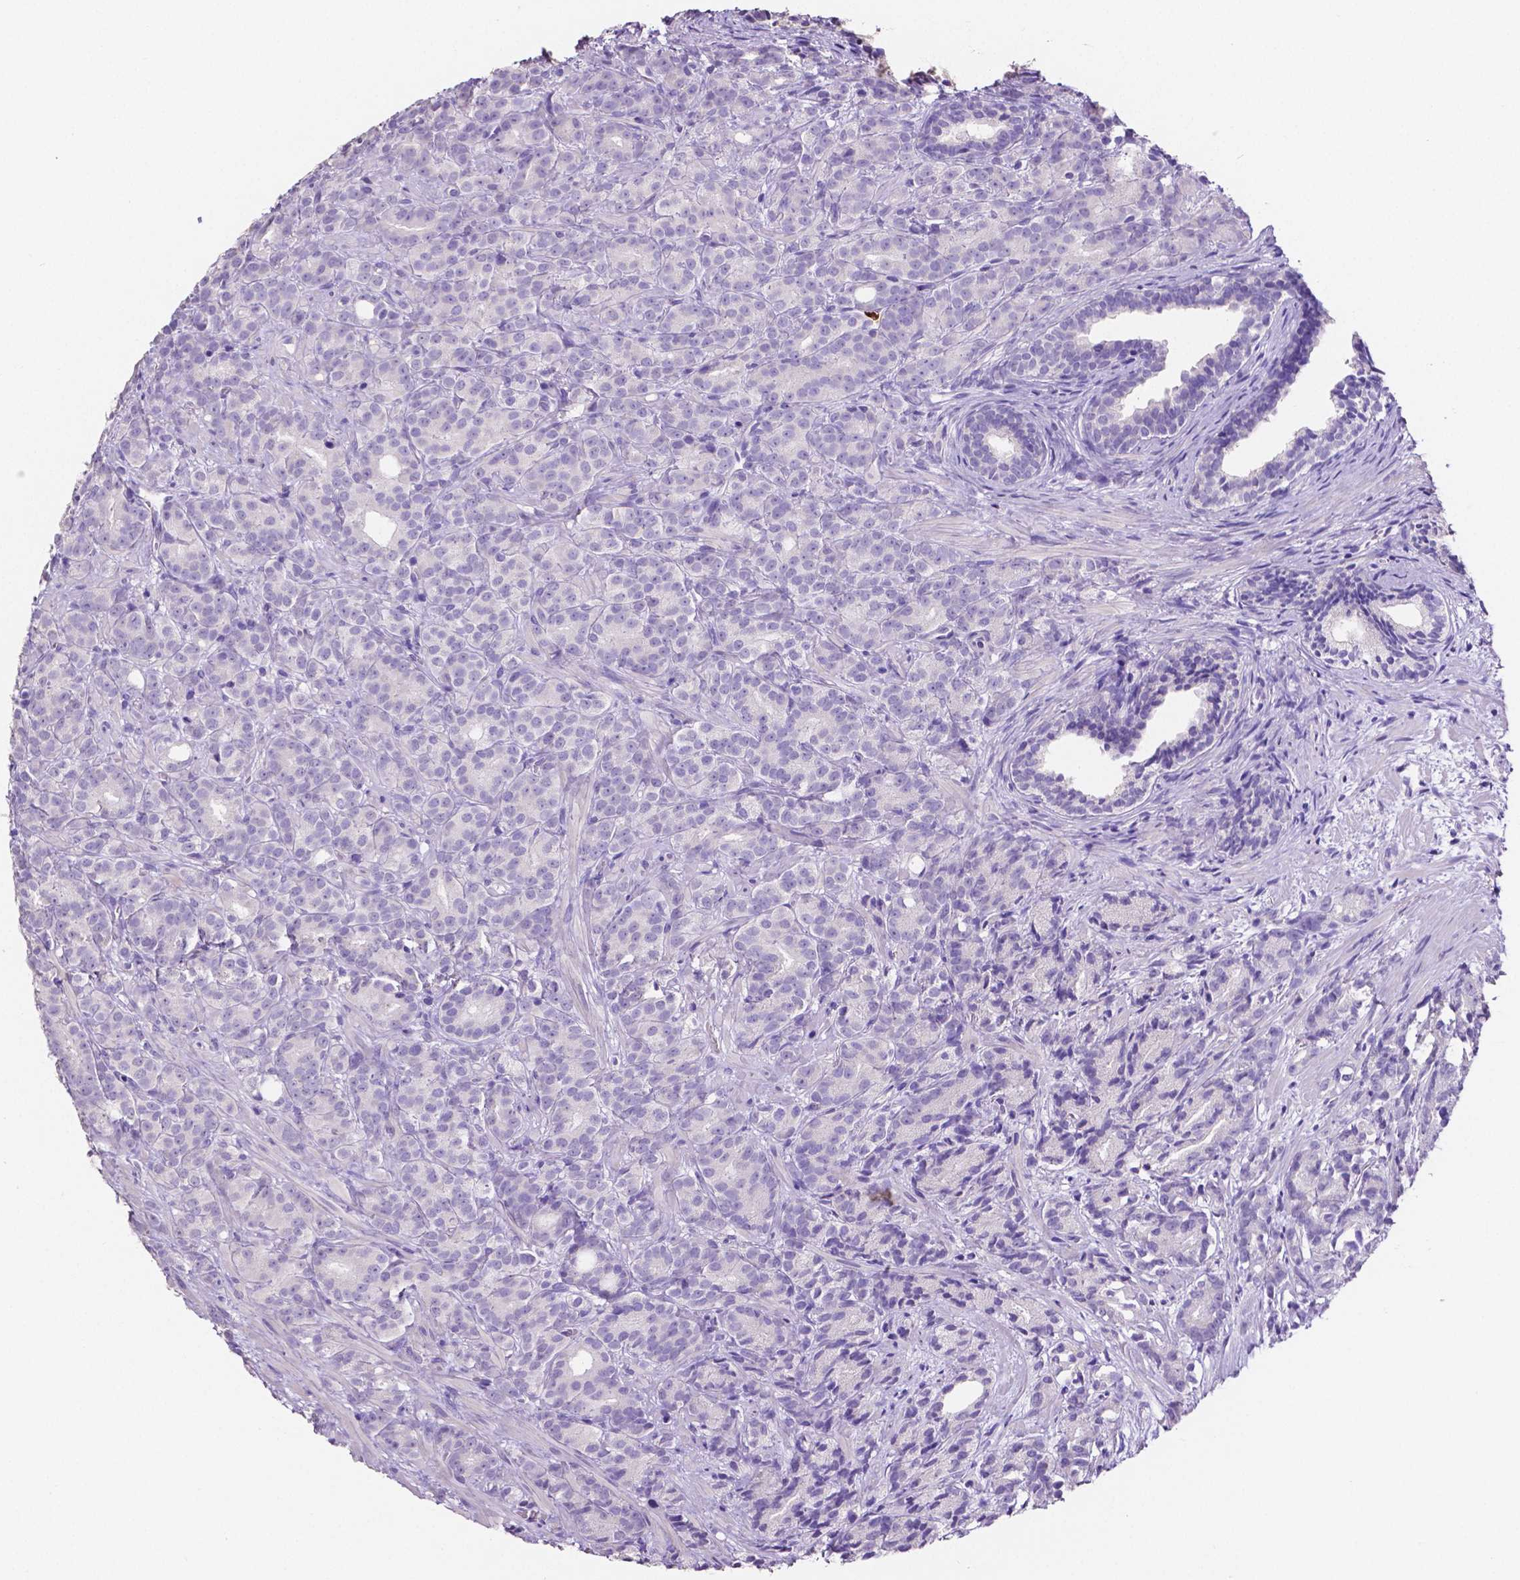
{"staining": {"intensity": "negative", "quantity": "none", "location": "none"}, "tissue": "prostate cancer", "cell_type": "Tumor cells", "image_type": "cancer", "snomed": [{"axis": "morphology", "description": "Adenocarcinoma, High grade"}, {"axis": "topography", "description": "Prostate"}], "caption": "Prostate high-grade adenocarcinoma was stained to show a protein in brown. There is no significant positivity in tumor cells. (Immunohistochemistry, brightfield microscopy, high magnification).", "gene": "MMP9", "patient": {"sex": "male", "age": 90}}